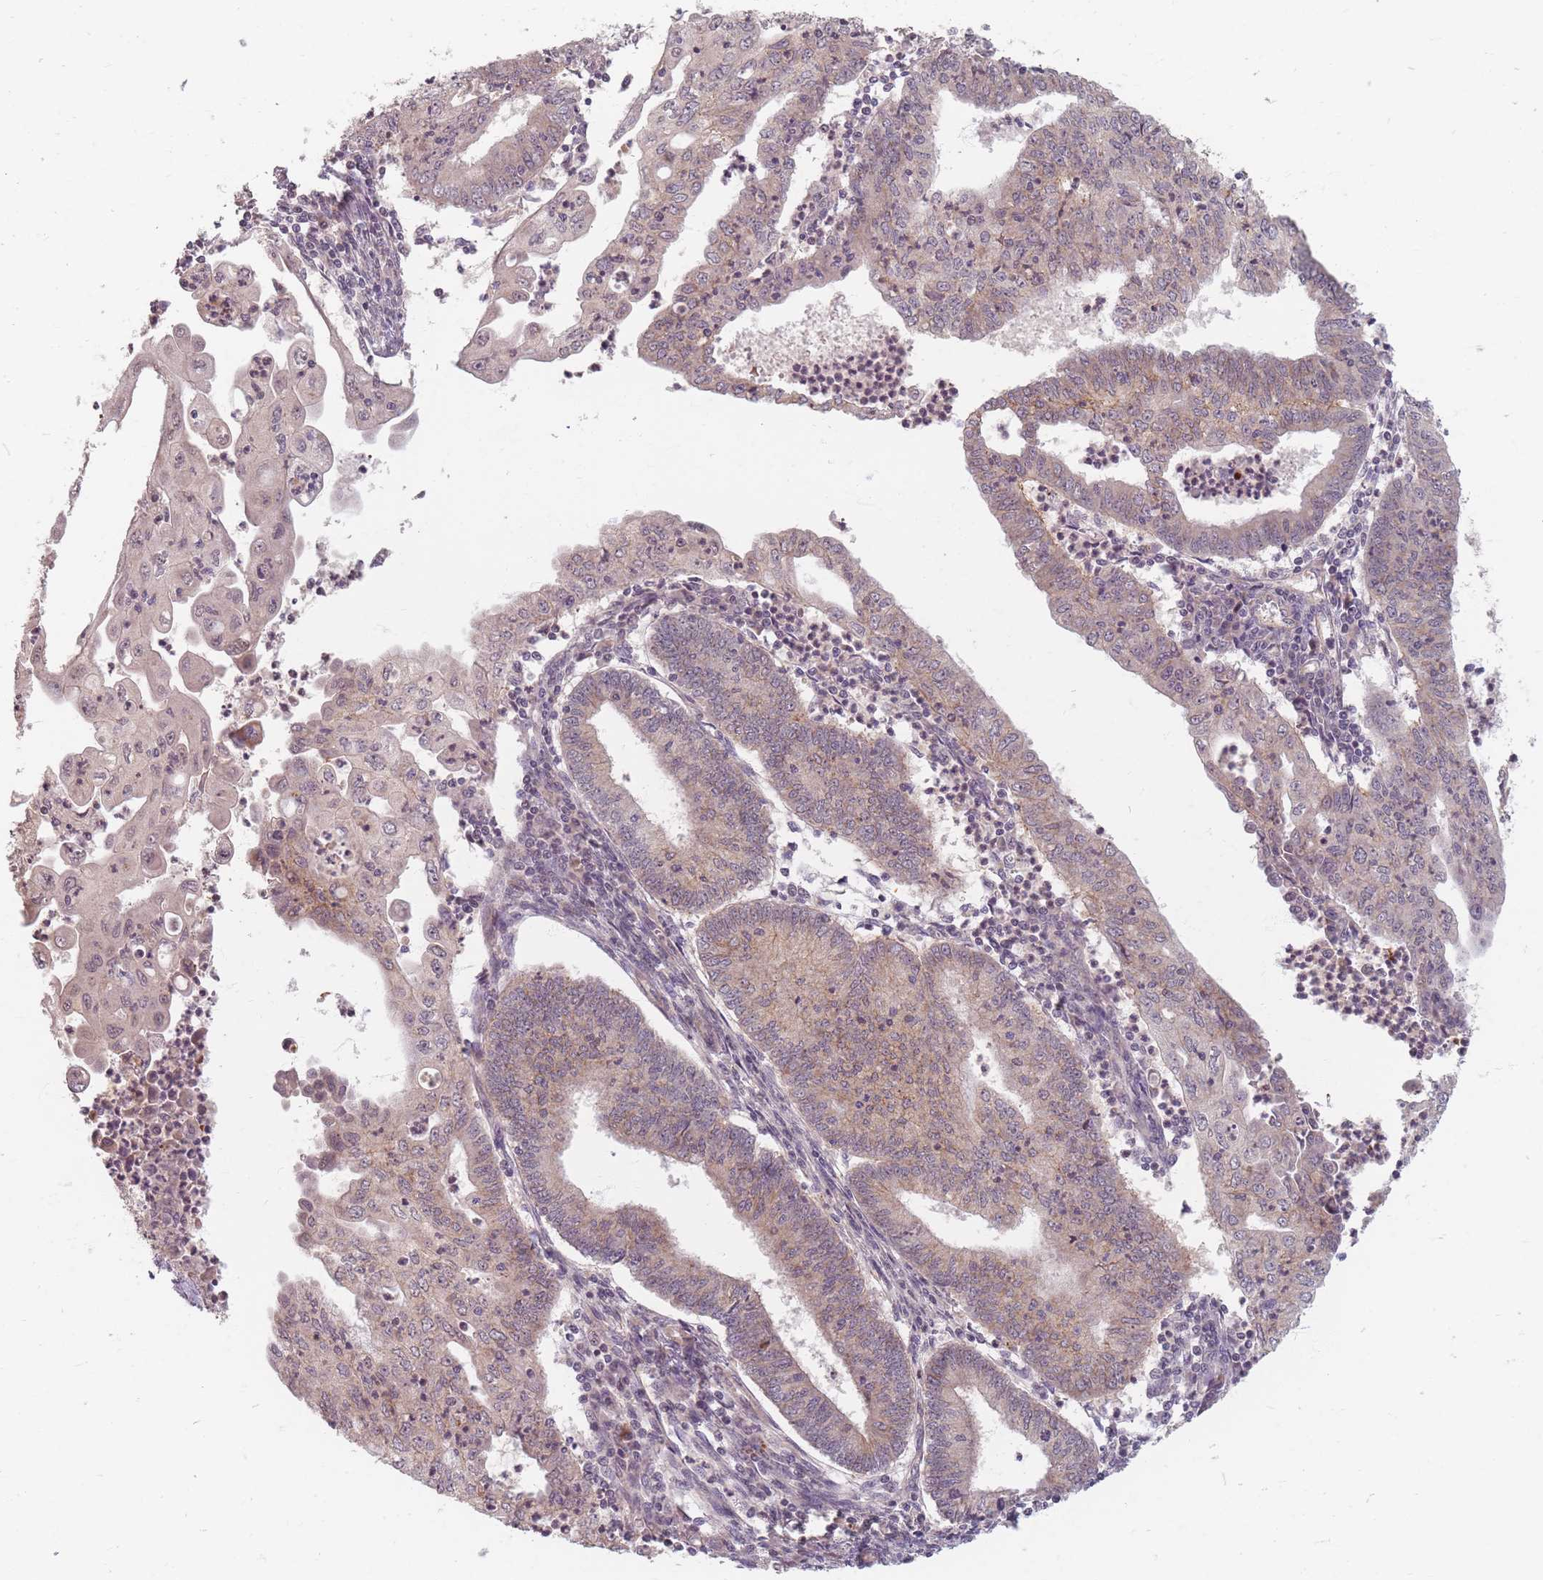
{"staining": {"intensity": "weak", "quantity": ">75%", "location": "cytoplasmic/membranous"}, "tissue": "endometrial cancer", "cell_type": "Tumor cells", "image_type": "cancer", "snomed": [{"axis": "morphology", "description": "Adenocarcinoma, NOS"}, {"axis": "topography", "description": "Endometrium"}], "caption": "Brown immunohistochemical staining in human endometrial cancer exhibits weak cytoplasmic/membranous positivity in about >75% of tumor cells. (DAB IHC, brown staining for protein, blue staining for nuclei).", "gene": "GABRA6", "patient": {"sex": "female", "age": 60}}